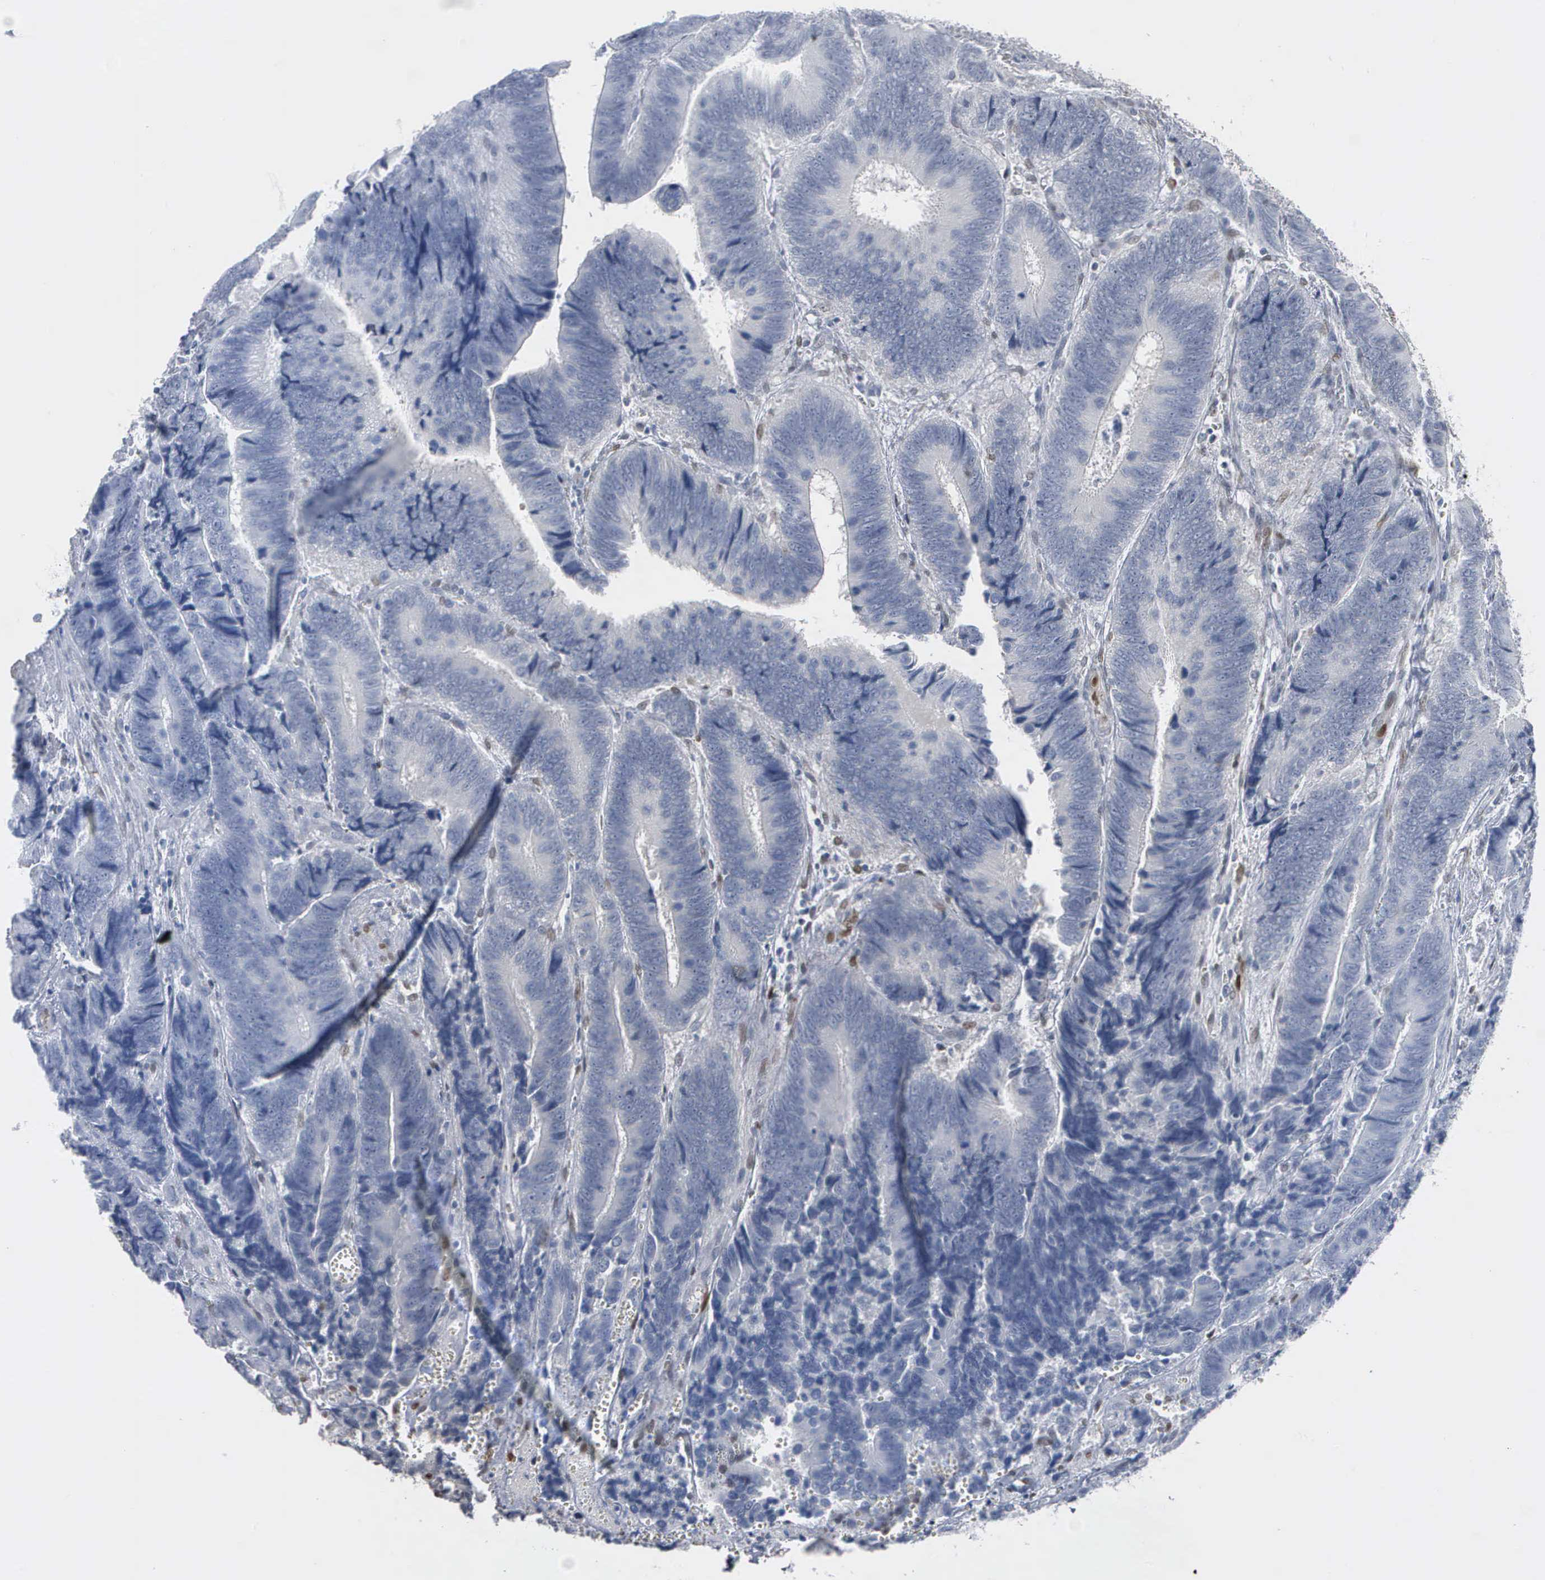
{"staining": {"intensity": "negative", "quantity": "none", "location": "none"}, "tissue": "colorectal cancer", "cell_type": "Tumor cells", "image_type": "cancer", "snomed": [{"axis": "morphology", "description": "Adenocarcinoma, NOS"}, {"axis": "topography", "description": "Colon"}], "caption": "This is a photomicrograph of immunohistochemistry (IHC) staining of colorectal cancer, which shows no staining in tumor cells.", "gene": "FGF2", "patient": {"sex": "male", "age": 72}}